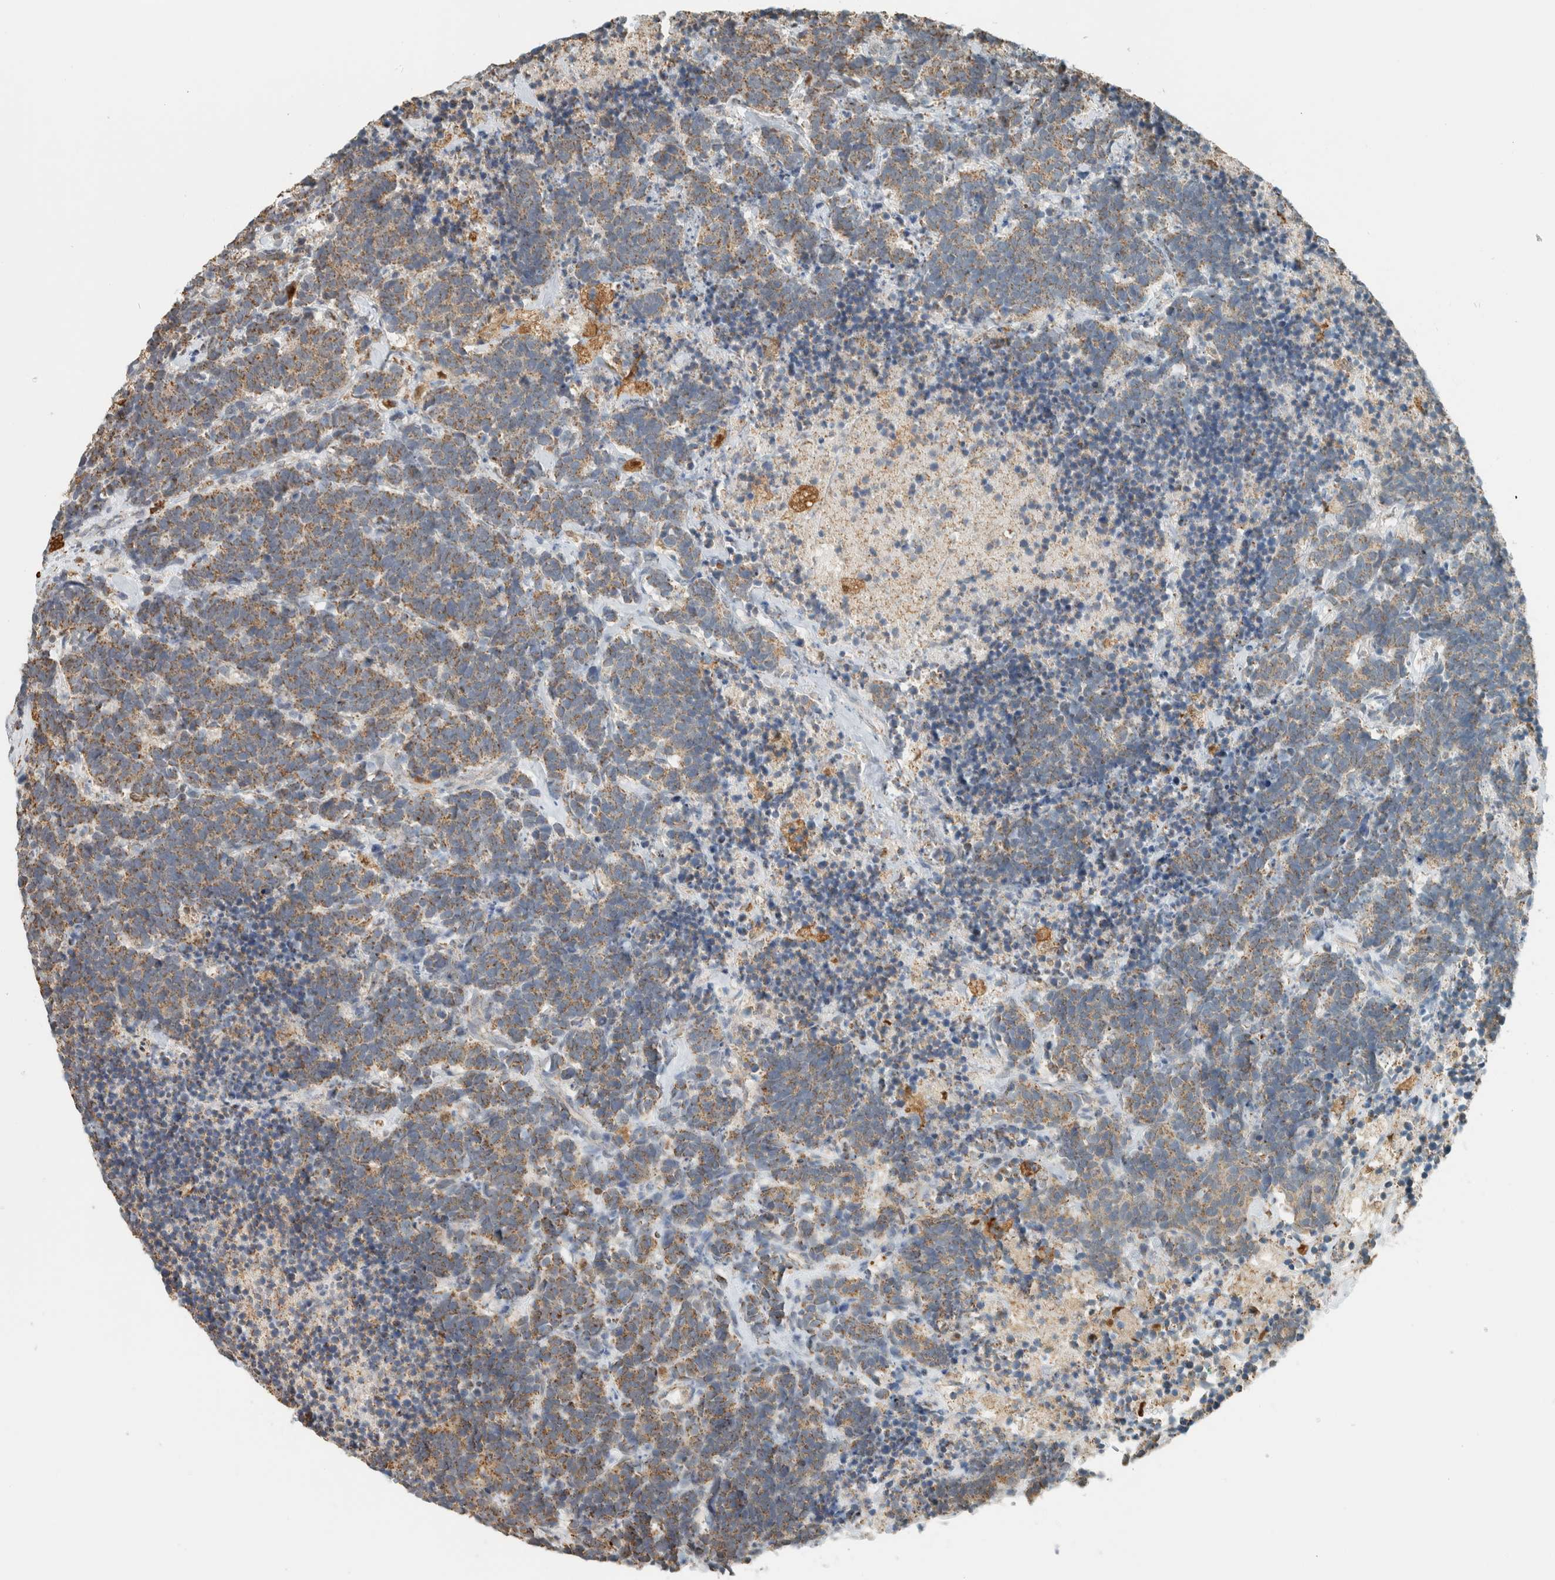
{"staining": {"intensity": "weak", "quantity": ">75%", "location": "cytoplasmic/membranous"}, "tissue": "carcinoid", "cell_type": "Tumor cells", "image_type": "cancer", "snomed": [{"axis": "morphology", "description": "Carcinoma, NOS"}, {"axis": "morphology", "description": "Carcinoid, malignant, NOS"}, {"axis": "topography", "description": "Urinary bladder"}], "caption": "Brown immunohistochemical staining in human carcinoid reveals weak cytoplasmic/membranous expression in approximately >75% of tumor cells.", "gene": "CAPG", "patient": {"sex": "male", "age": 57}}